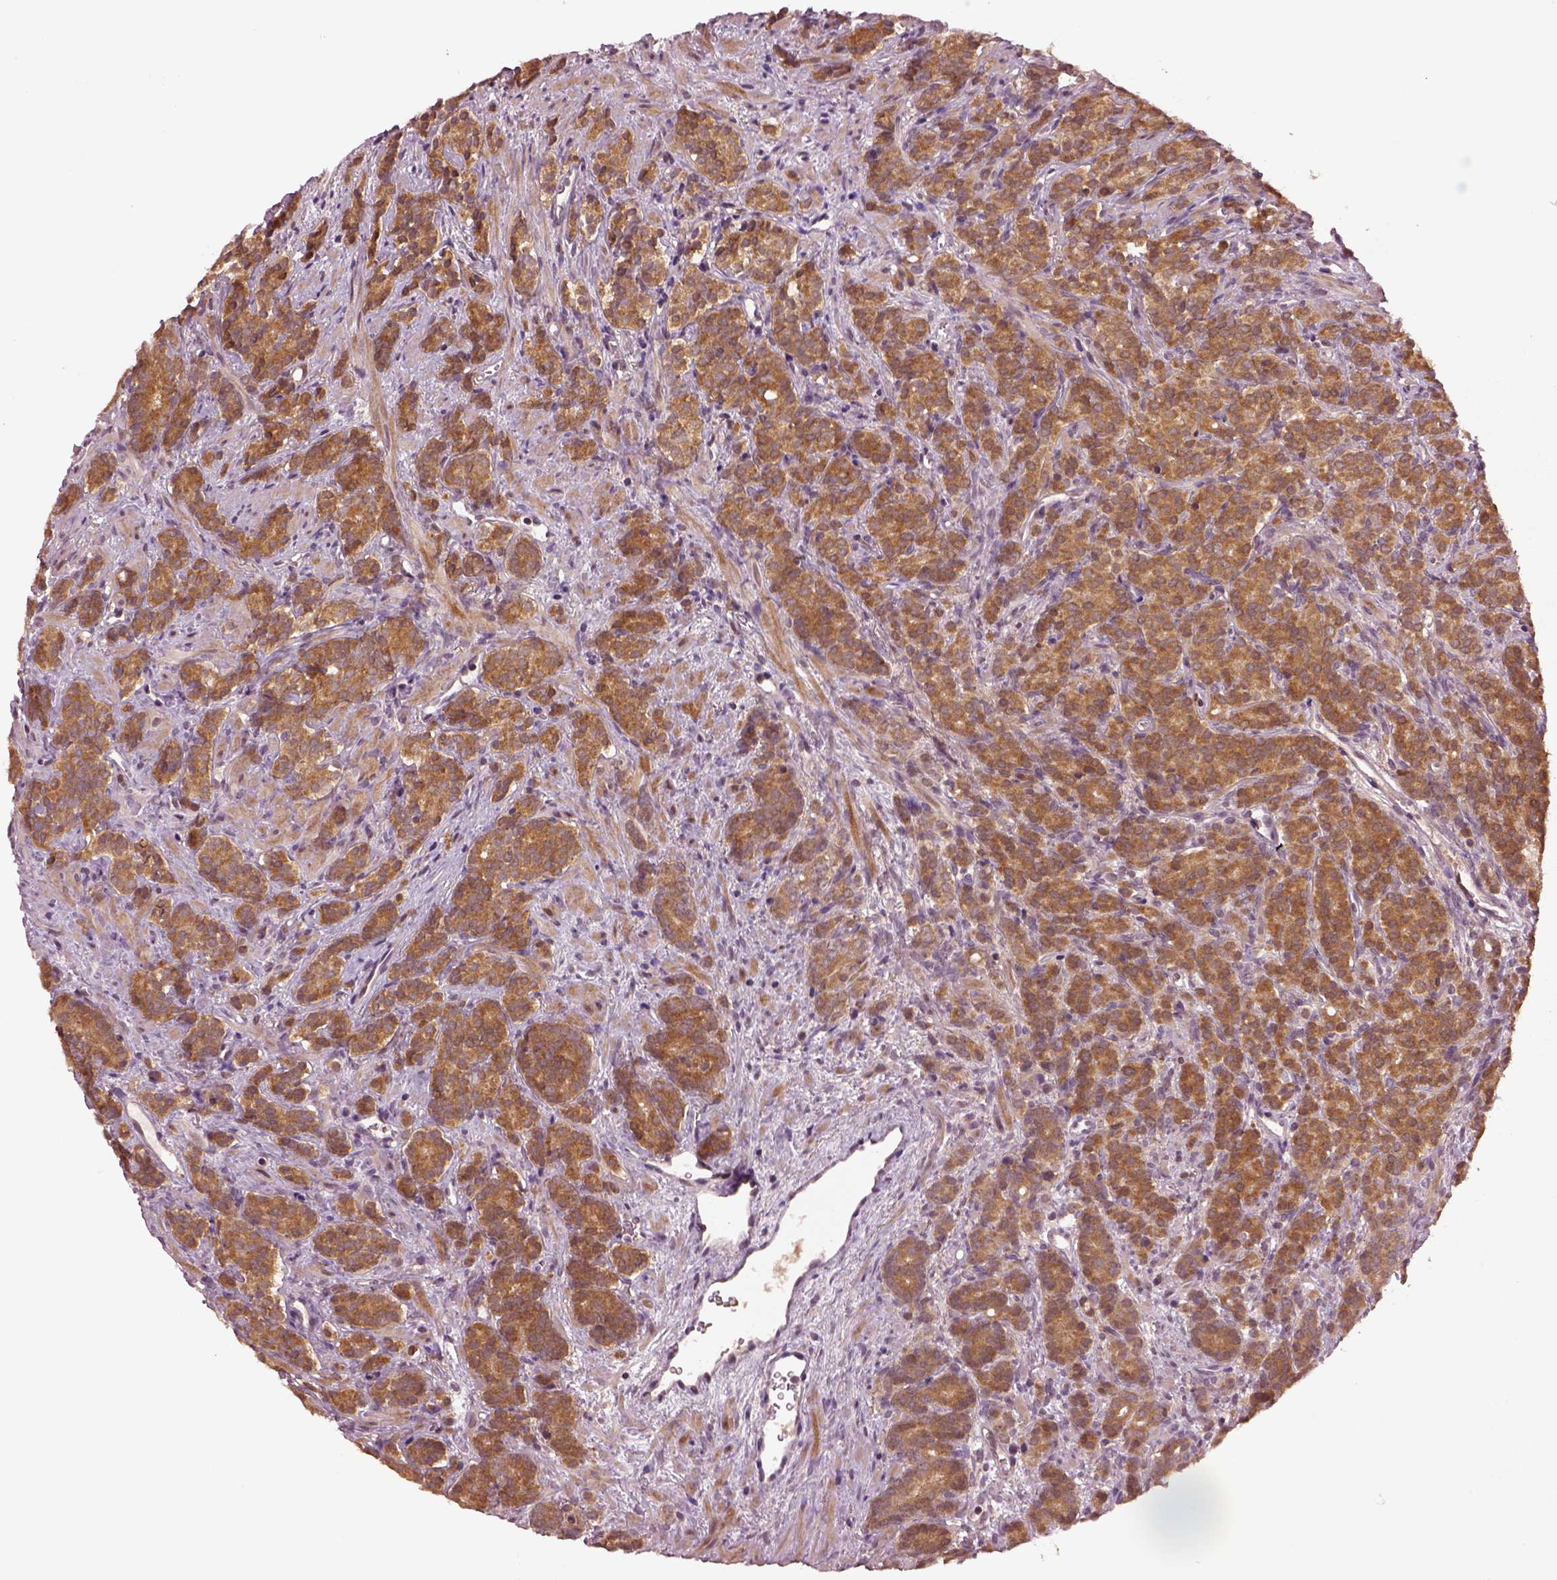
{"staining": {"intensity": "moderate", "quantity": ">75%", "location": "cytoplasmic/membranous"}, "tissue": "prostate cancer", "cell_type": "Tumor cells", "image_type": "cancer", "snomed": [{"axis": "morphology", "description": "Adenocarcinoma, High grade"}, {"axis": "topography", "description": "Prostate"}], "caption": "This histopathology image demonstrates prostate cancer (adenocarcinoma (high-grade)) stained with IHC to label a protein in brown. The cytoplasmic/membranous of tumor cells show moderate positivity for the protein. Nuclei are counter-stained blue.", "gene": "MTHFS", "patient": {"sex": "male", "age": 84}}